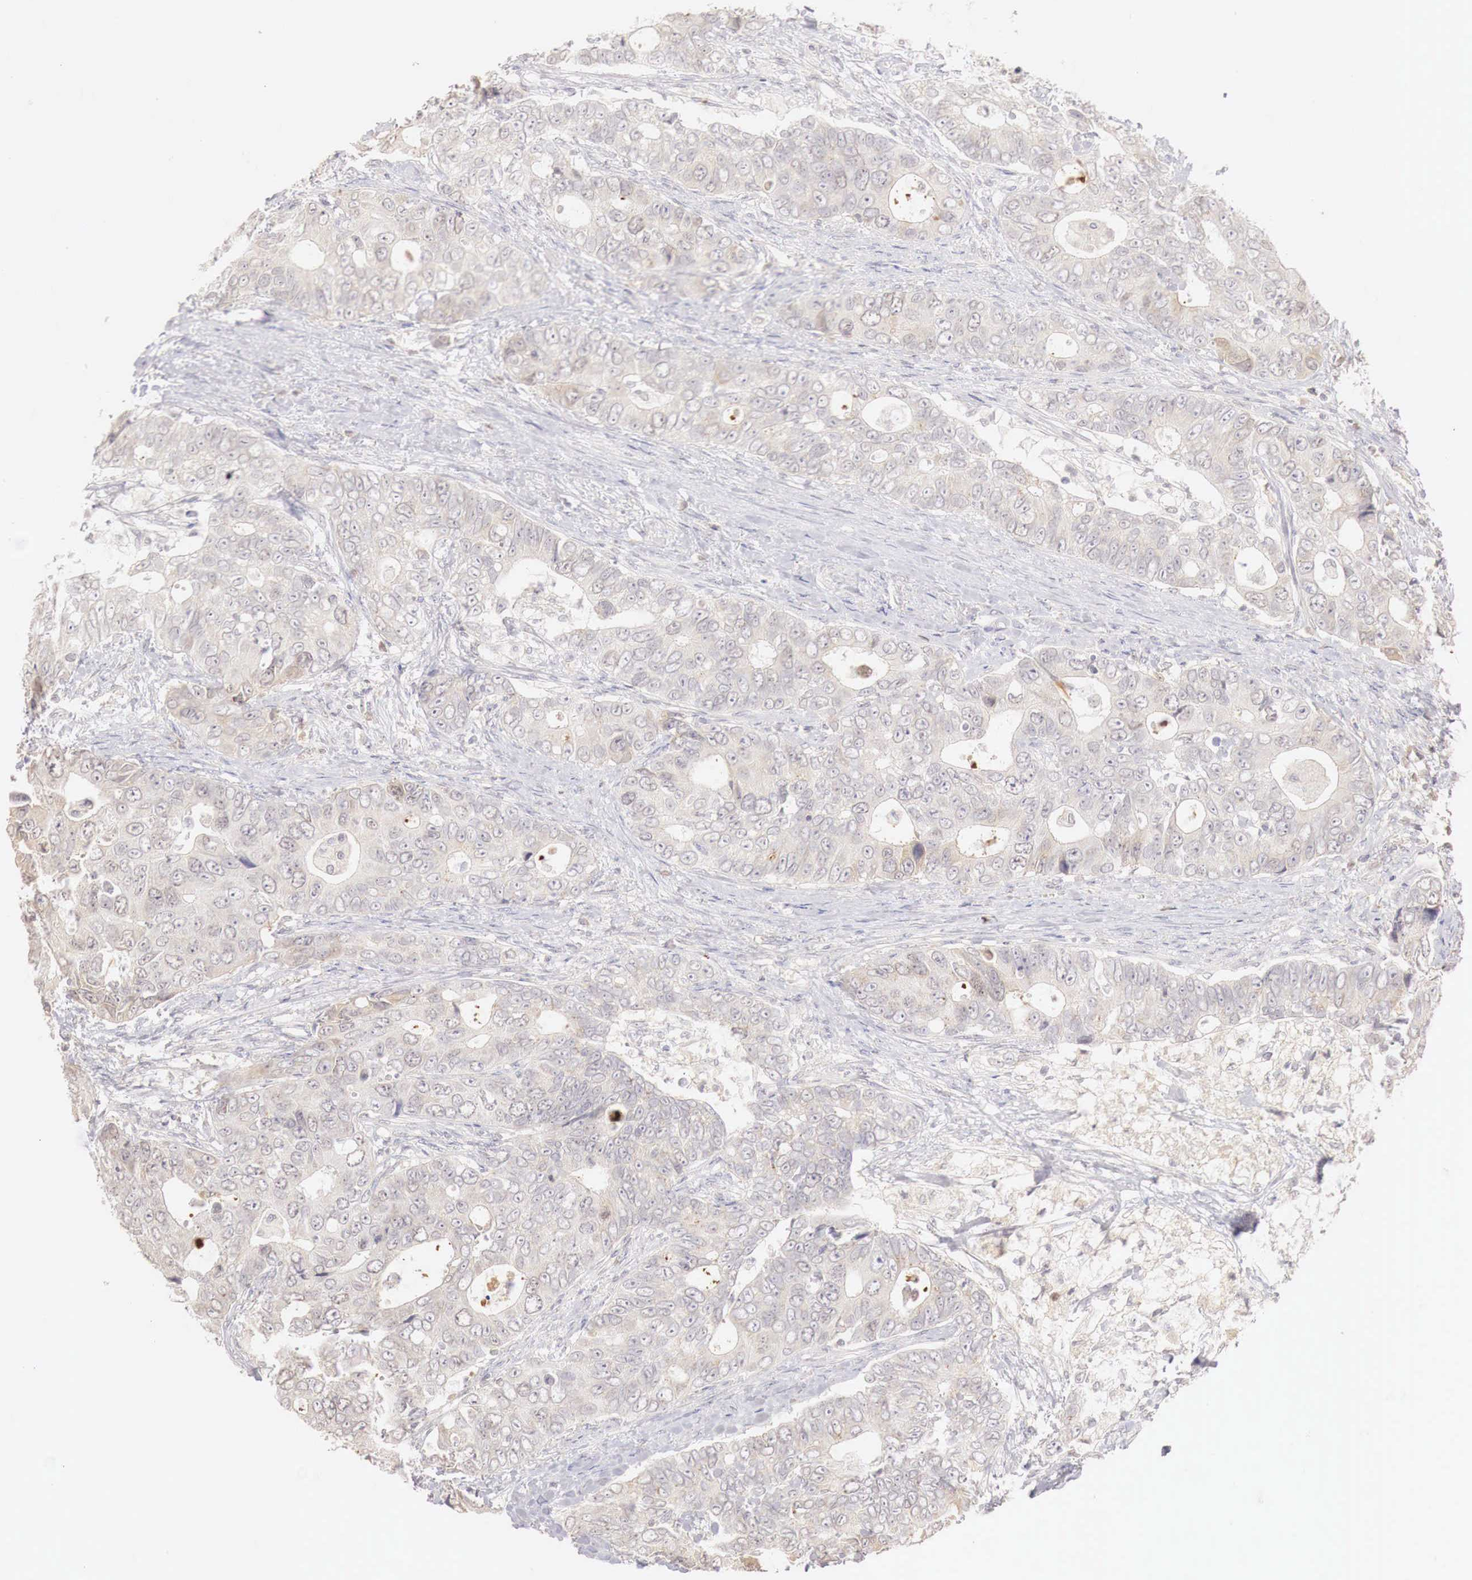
{"staining": {"intensity": "weak", "quantity": "25%-75%", "location": "cytoplasmic/membranous"}, "tissue": "colorectal cancer", "cell_type": "Tumor cells", "image_type": "cancer", "snomed": [{"axis": "morphology", "description": "Adenocarcinoma, NOS"}, {"axis": "topography", "description": "Rectum"}], "caption": "Brown immunohistochemical staining in colorectal cancer reveals weak cytoplasmic/membranous staining in about 25%-75% of tumor cells.", "gene": "GATA1", "patient": {"sex": "female", "age": 67}}